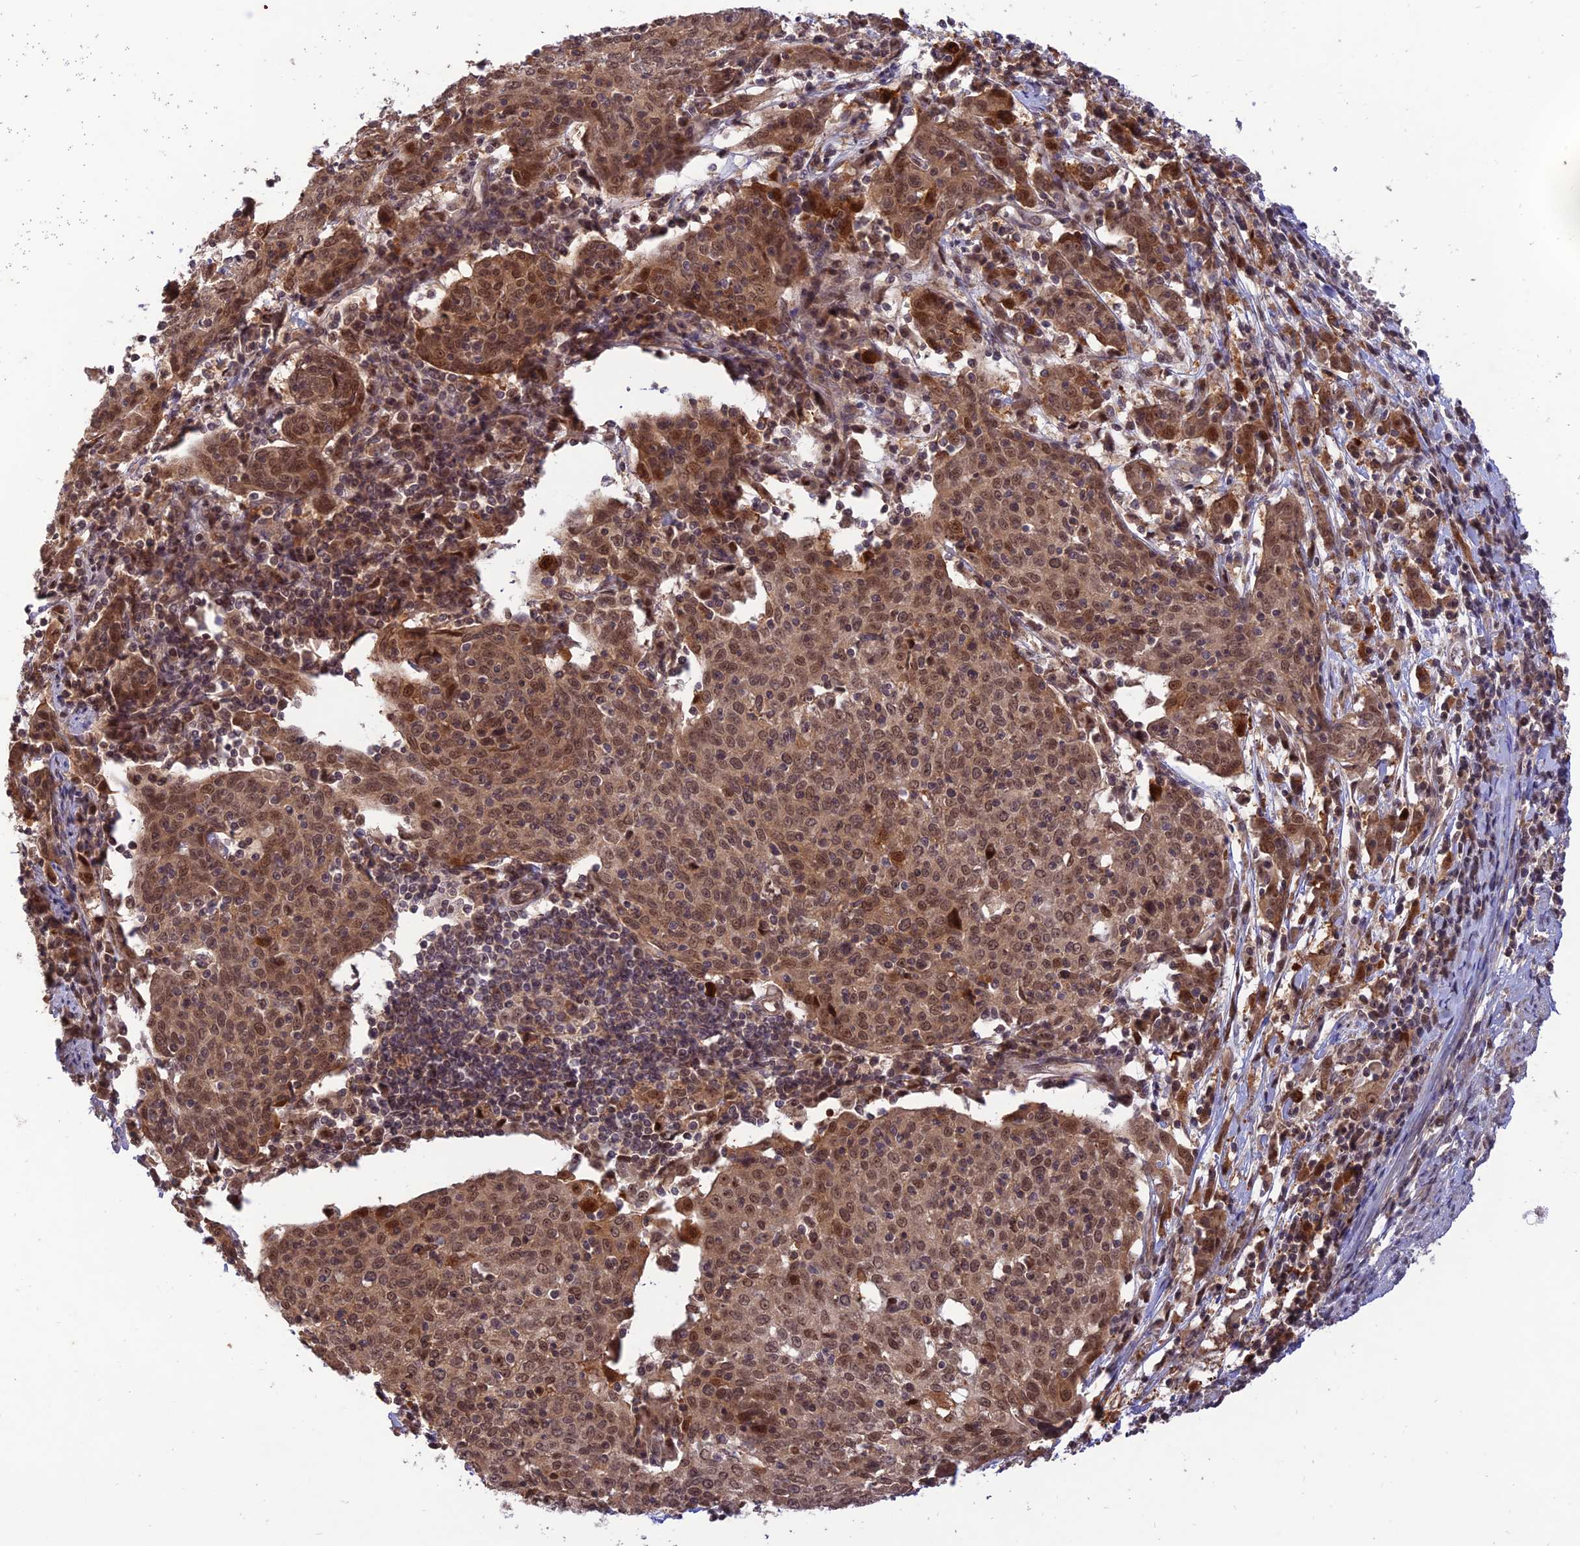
{"staining": {"intensity": "moderate", "quantity": ">75%", "location": "nuclear"}, "tissue": "cervical cancer", "cell_type": "Tumor cells", "image_type": "cancer", "snomed": [{"axis": "morphology", "description": "Squamous cell carcinoma, NOS"}, {"axis": "topography", "description": "Cervix"}], "caption": "Cervical cancer (squamous cell carcinoma) stained with a protein marker shows moderate staining in tumor cells.", "gene": "REV1", "patient": {"sex": "female", "age": 67}}